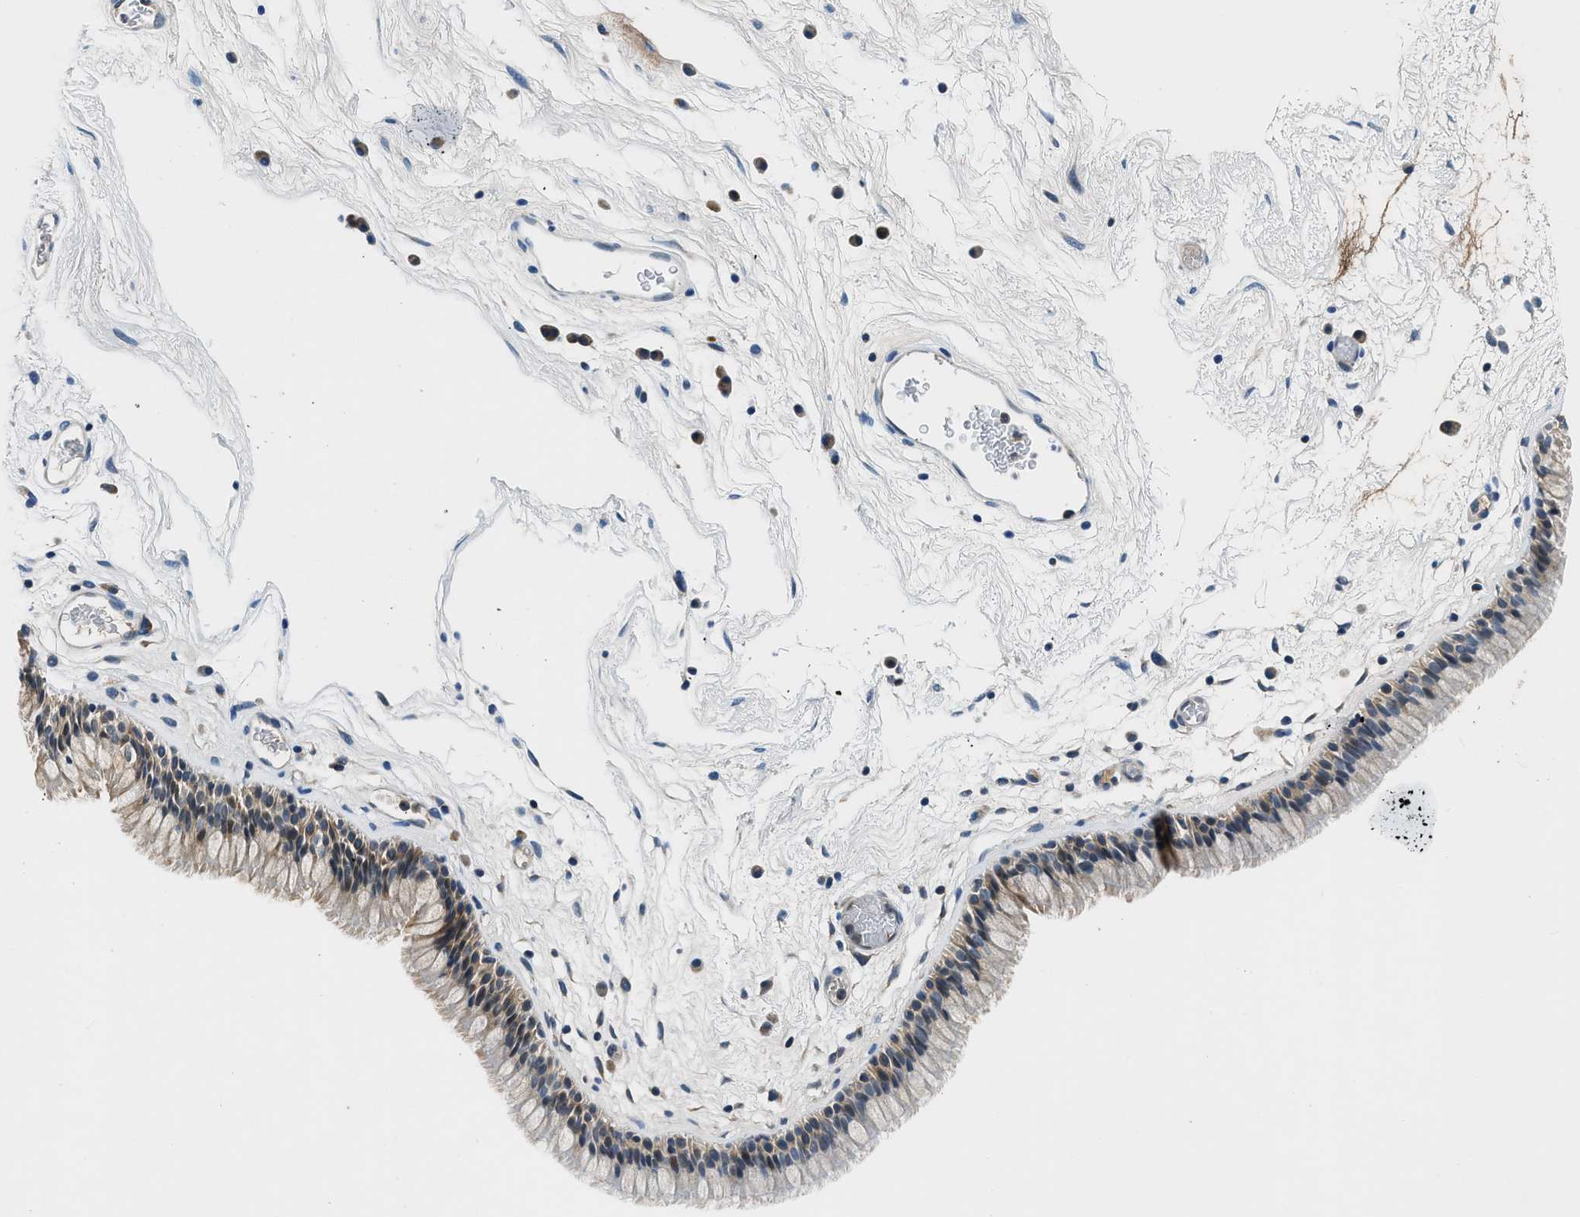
{"staining": {"intensity": "weak", "quantity": "25%-75%", "location": "cytoplasmic/membranous"}, "tissue": "nasopharynx", "cell_type": "Respiratory epithelial cells", "image_type": "normal", "snomed": [{"axis": "morphology", "description": "Normal tissue, NOS"}, {"axis": "morphology", "description": "Inflammation, NOS"}, {"axis": "topography", "description": "Nasopharynx"}], "caption": "An image showing weak cytoplasmic/membranous staining in approximately 25%-75% of respiratory epithelial cells in unremarkable nasopharynx, as visualized by brown immunohistochemical staining.", "gene": "PAFAH2", "patient": {"sex": "male", "age": 48}}